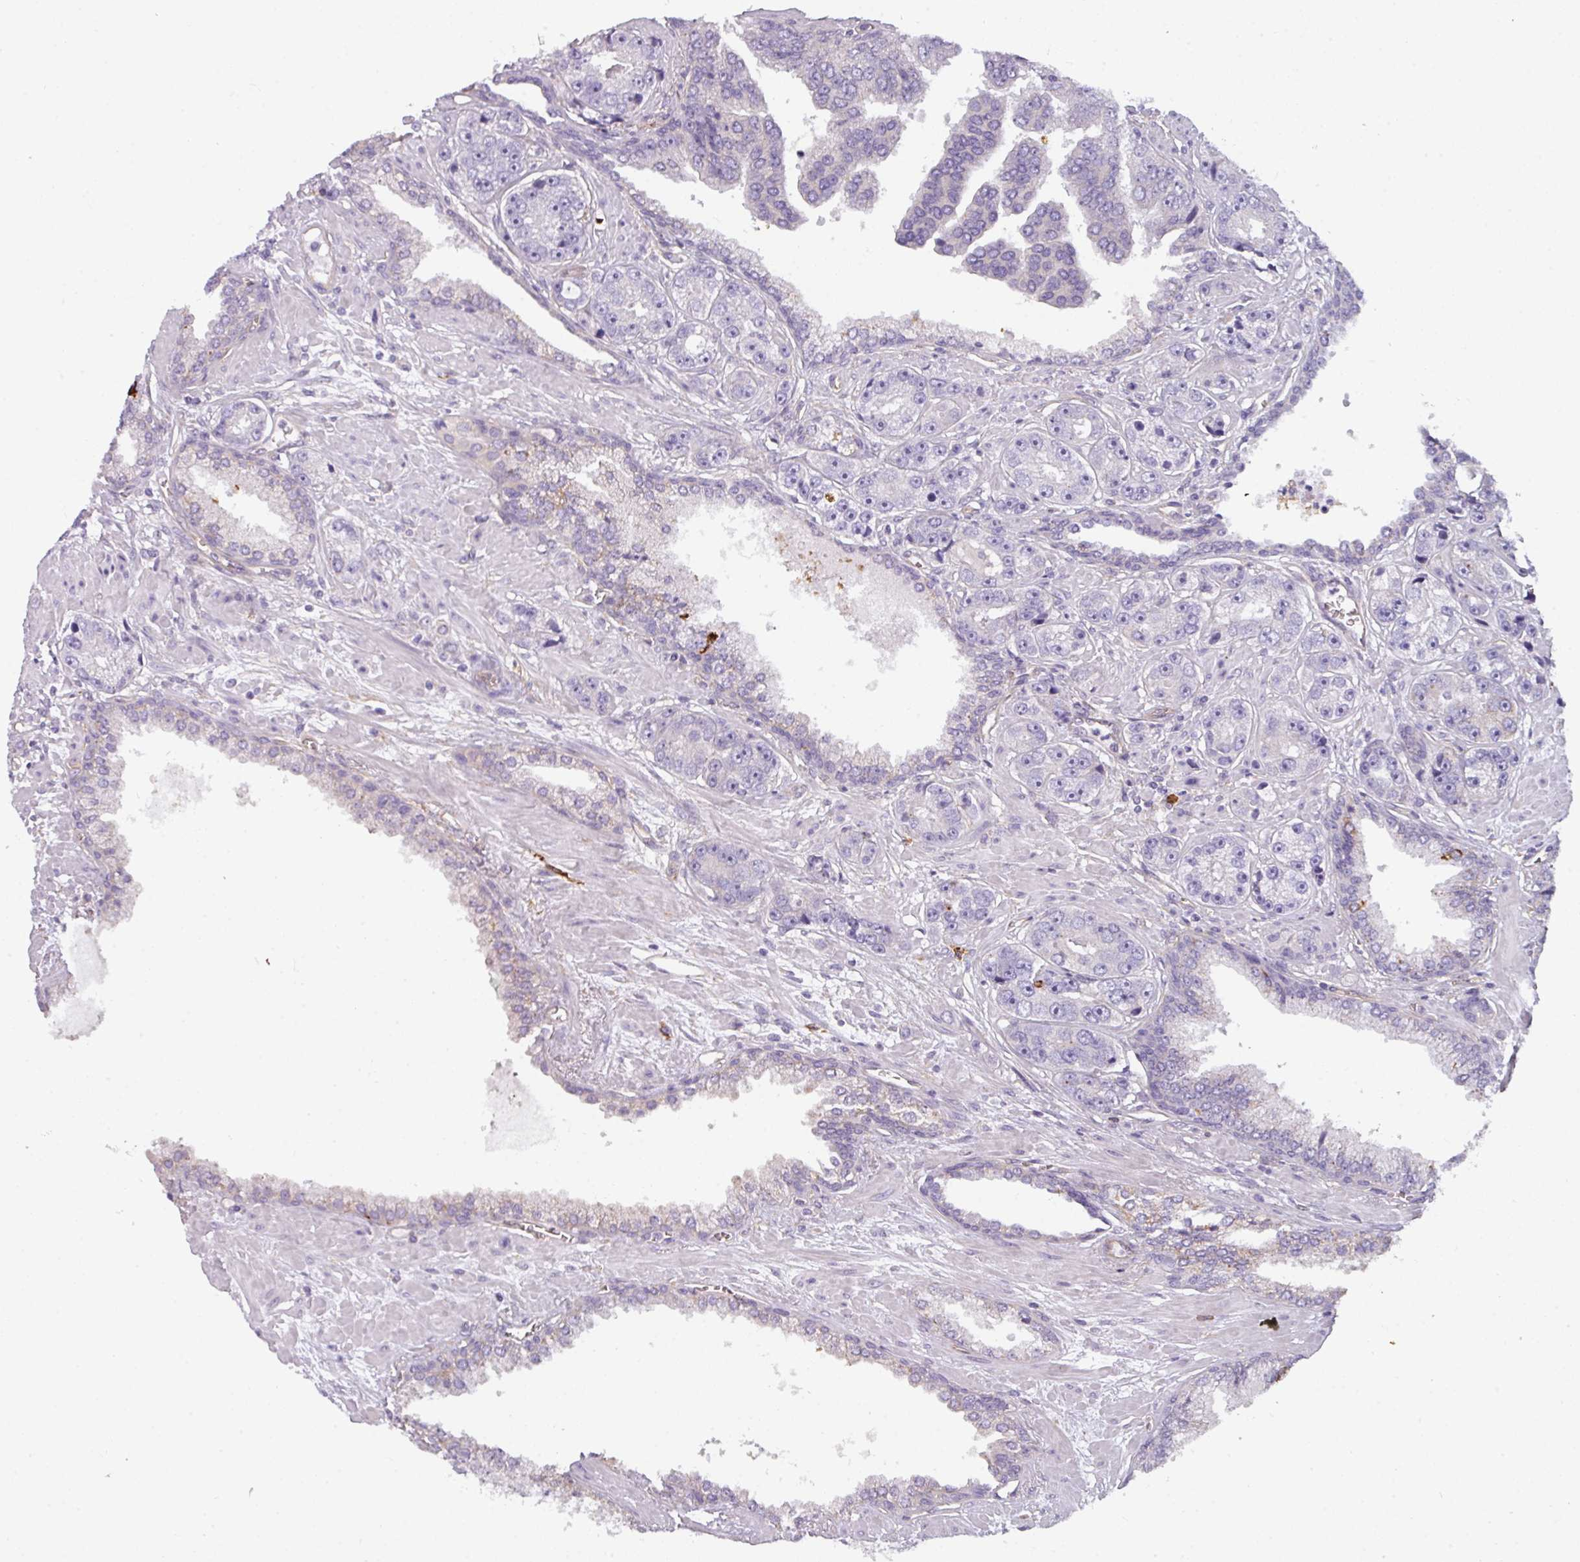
{"staining": {"intensity": "negative", "quantity": "none", "location": "none"}, "tissue": "prostate cancer", "cell_type": "Tumor cells", "image_type": "cancer", "snomed": [{"axis": "morphology", "description": "Adenocarcinoma, High grade"}, {"axis": "topography", "description": "Prostate"}], "caption": "This micrograph is of prostate cancer stained with immunohistochemistry to label a protein in brown with the nuclei are counter-stained blue. There is no positivity in tumor cells.", "gene": "BUD23", "patient": {"sex": "male", "age": 71}}